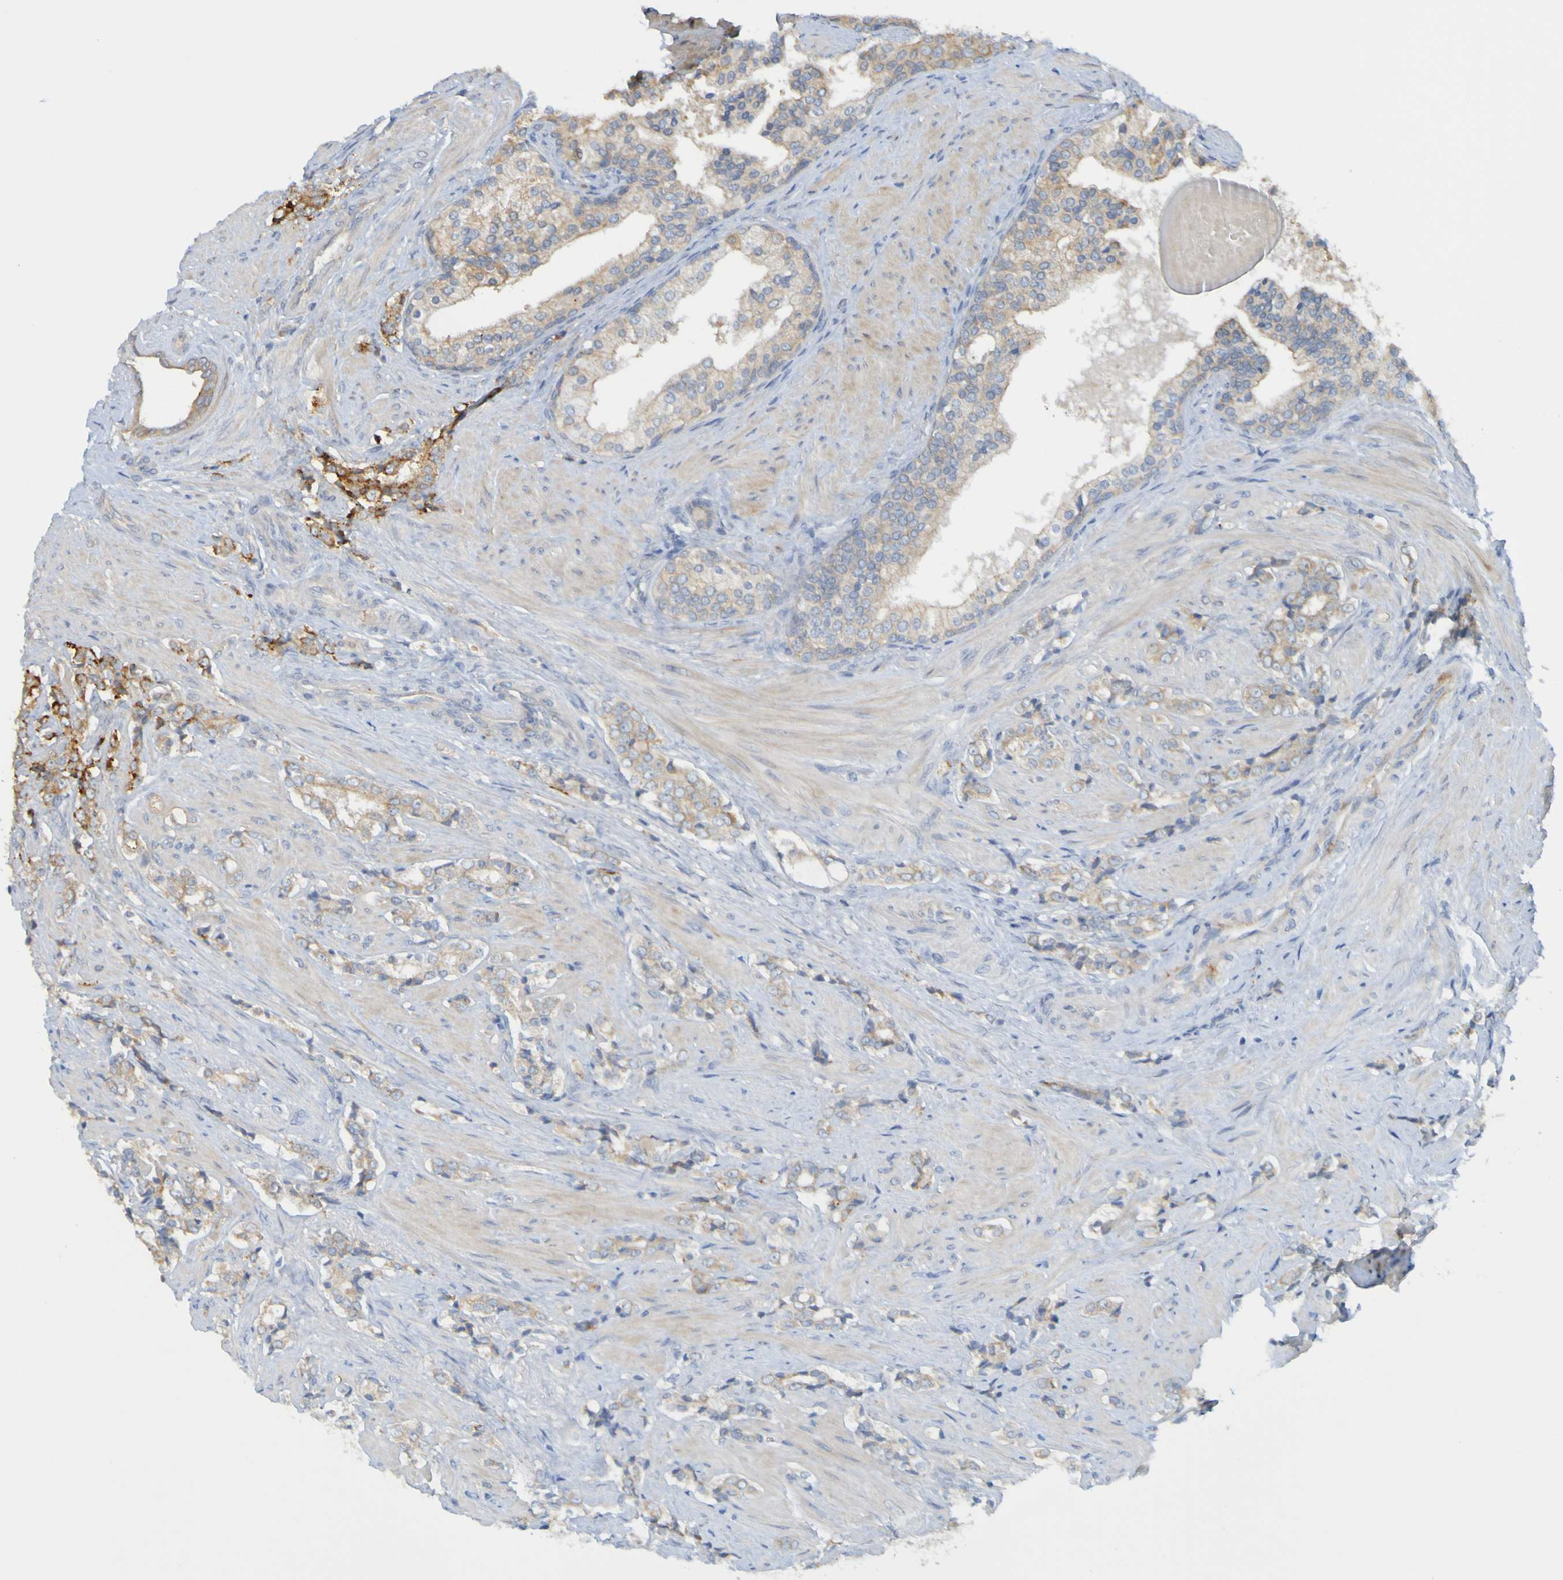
{"staining": {"intensity": "weak", "quantity": ">75%", "location": "cytoplasmic/membranous"}, "tissue": "prostate cancer", "cell_type": "Tumor cells", "image_type": "cancer", "snomed": [{"axis": "morphology", "description": "Adenocarcinoma, Low grade"}, {"axis": "topography", "description": "Prostate"}], "caption": "Immunohistochemical staining of prostate adenocarcinoma (low-grade) shows low levels of weak cytoplasmic/membranous protein expression in approximately >75% of tumor cells. (Stains: DAB (3,3'-diaminobenzidine) in brown, nuclei in blue, Microscopy: brightfield microscopy at high magnification).", "gene": "NAV2", "patient": {"sex": "male", "age": 60}}